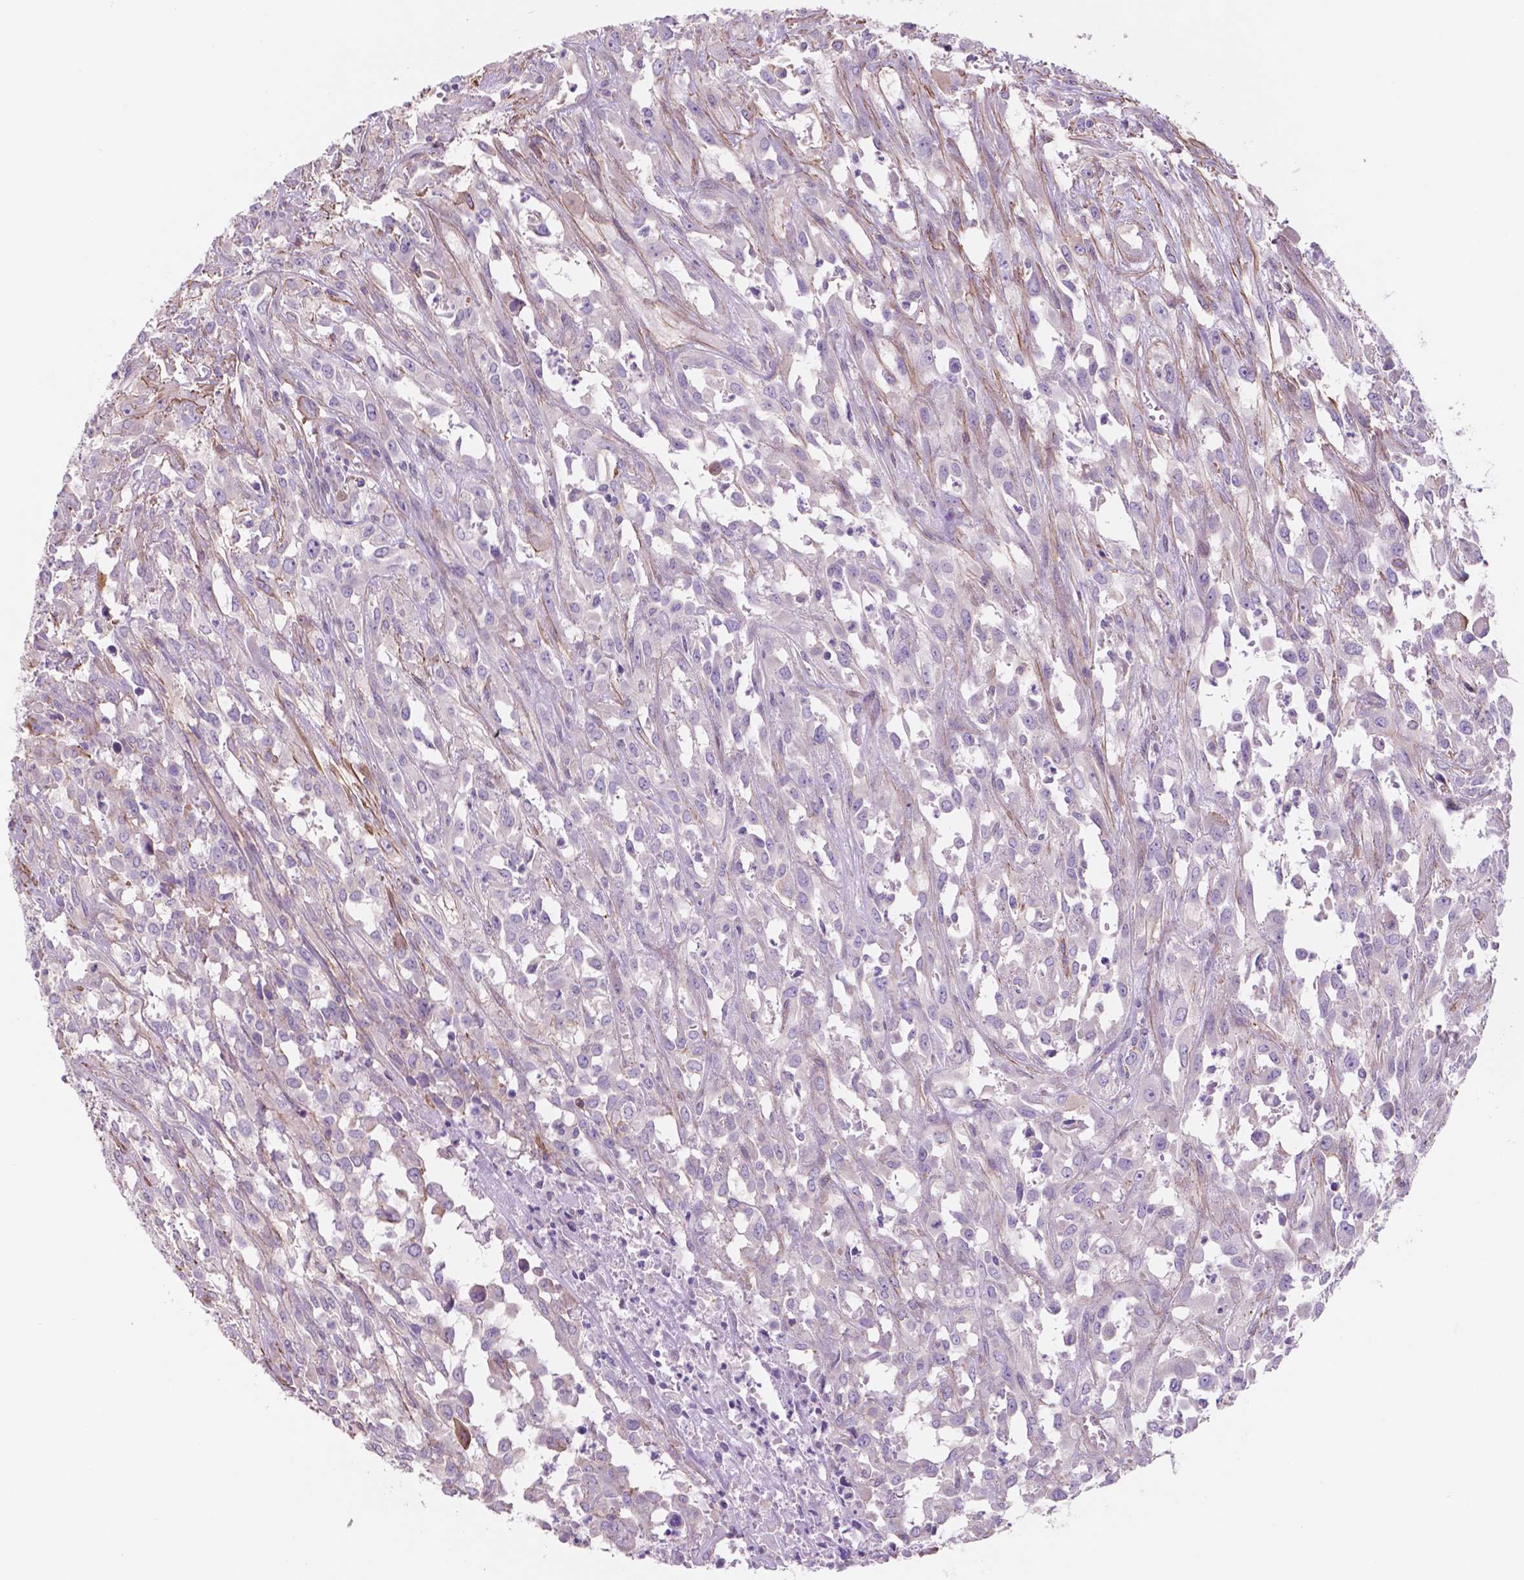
{"staining": {"intensity": "negative", "quantity": "none", "location": "none"}, "tissue": "urothelial cancer", "cell_type": "Tumor cells", "image_type": "cancer", "snomed": [{"axis": "morphology", "description": "Urothelial carcinoma, High grade"}, {"axis": "topography", "description": "Urinary bladder"}], "caption": "Tumor cells show no significant positivity in high-grade urothelial carcinoma.", "gene": "TOR2A", "patient": {"sex": "male", "age": 67}}